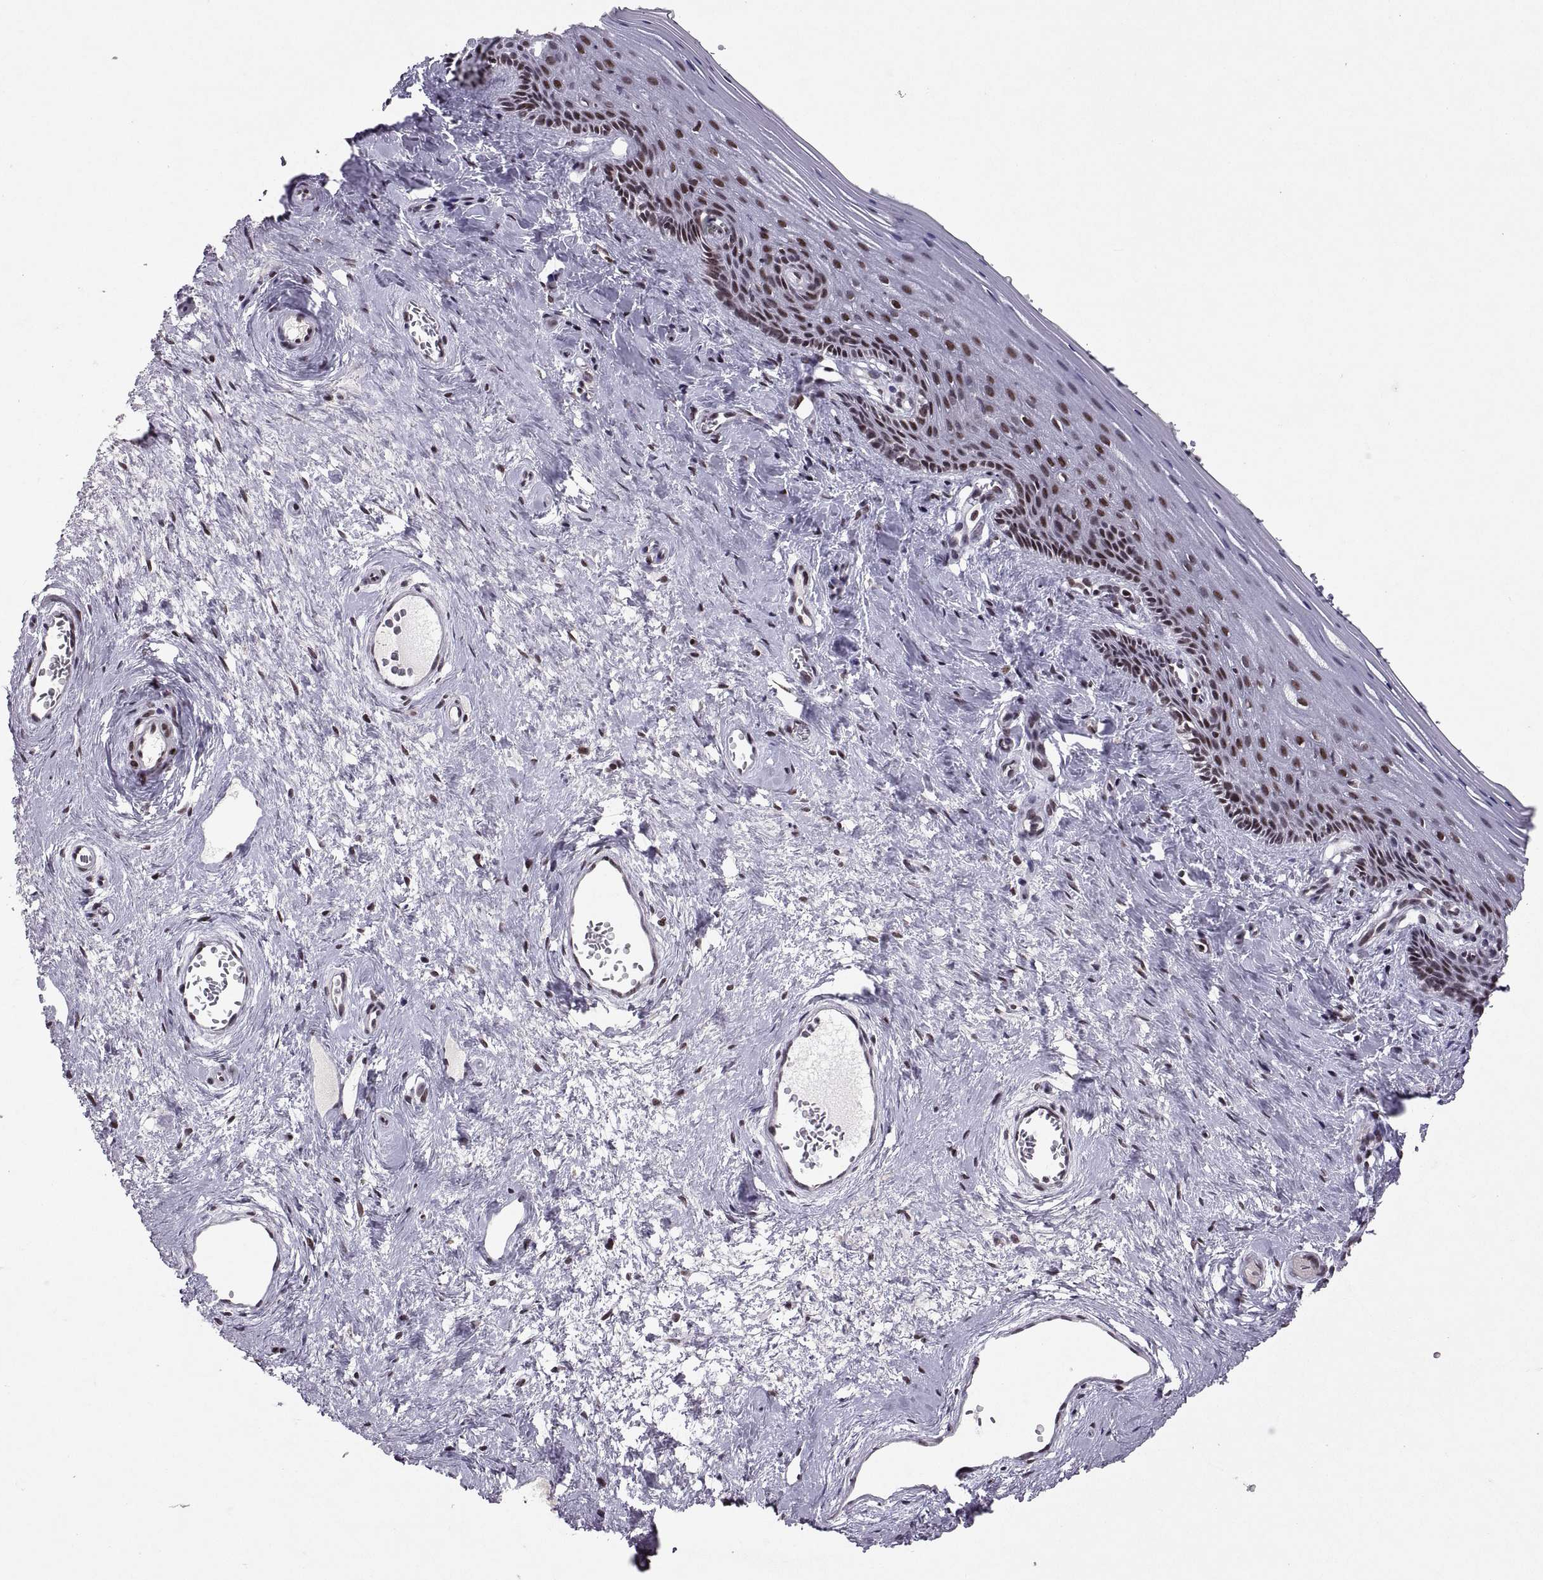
{"staining": {"intensity": "strong", "quantity": ">75%", "location": "nuclear"}, "tissue": "vagina", "cell_type": "Squamous epithelial cells", "image_type": "normal", "snomed": [{"axis": "morphology", "description": "Normal tissue, NOS"}, {"axis": "topography", "description": "Vagina"}], "caption": "IHC of benign human vagina exhibits high levels of strong nuclear positivity in about >75% of squamous epithelial cells. (IHC, brightfield microscopy, high magnification).", "gene": "MT1E", "patient": {"sex": "female", "age": 45}}